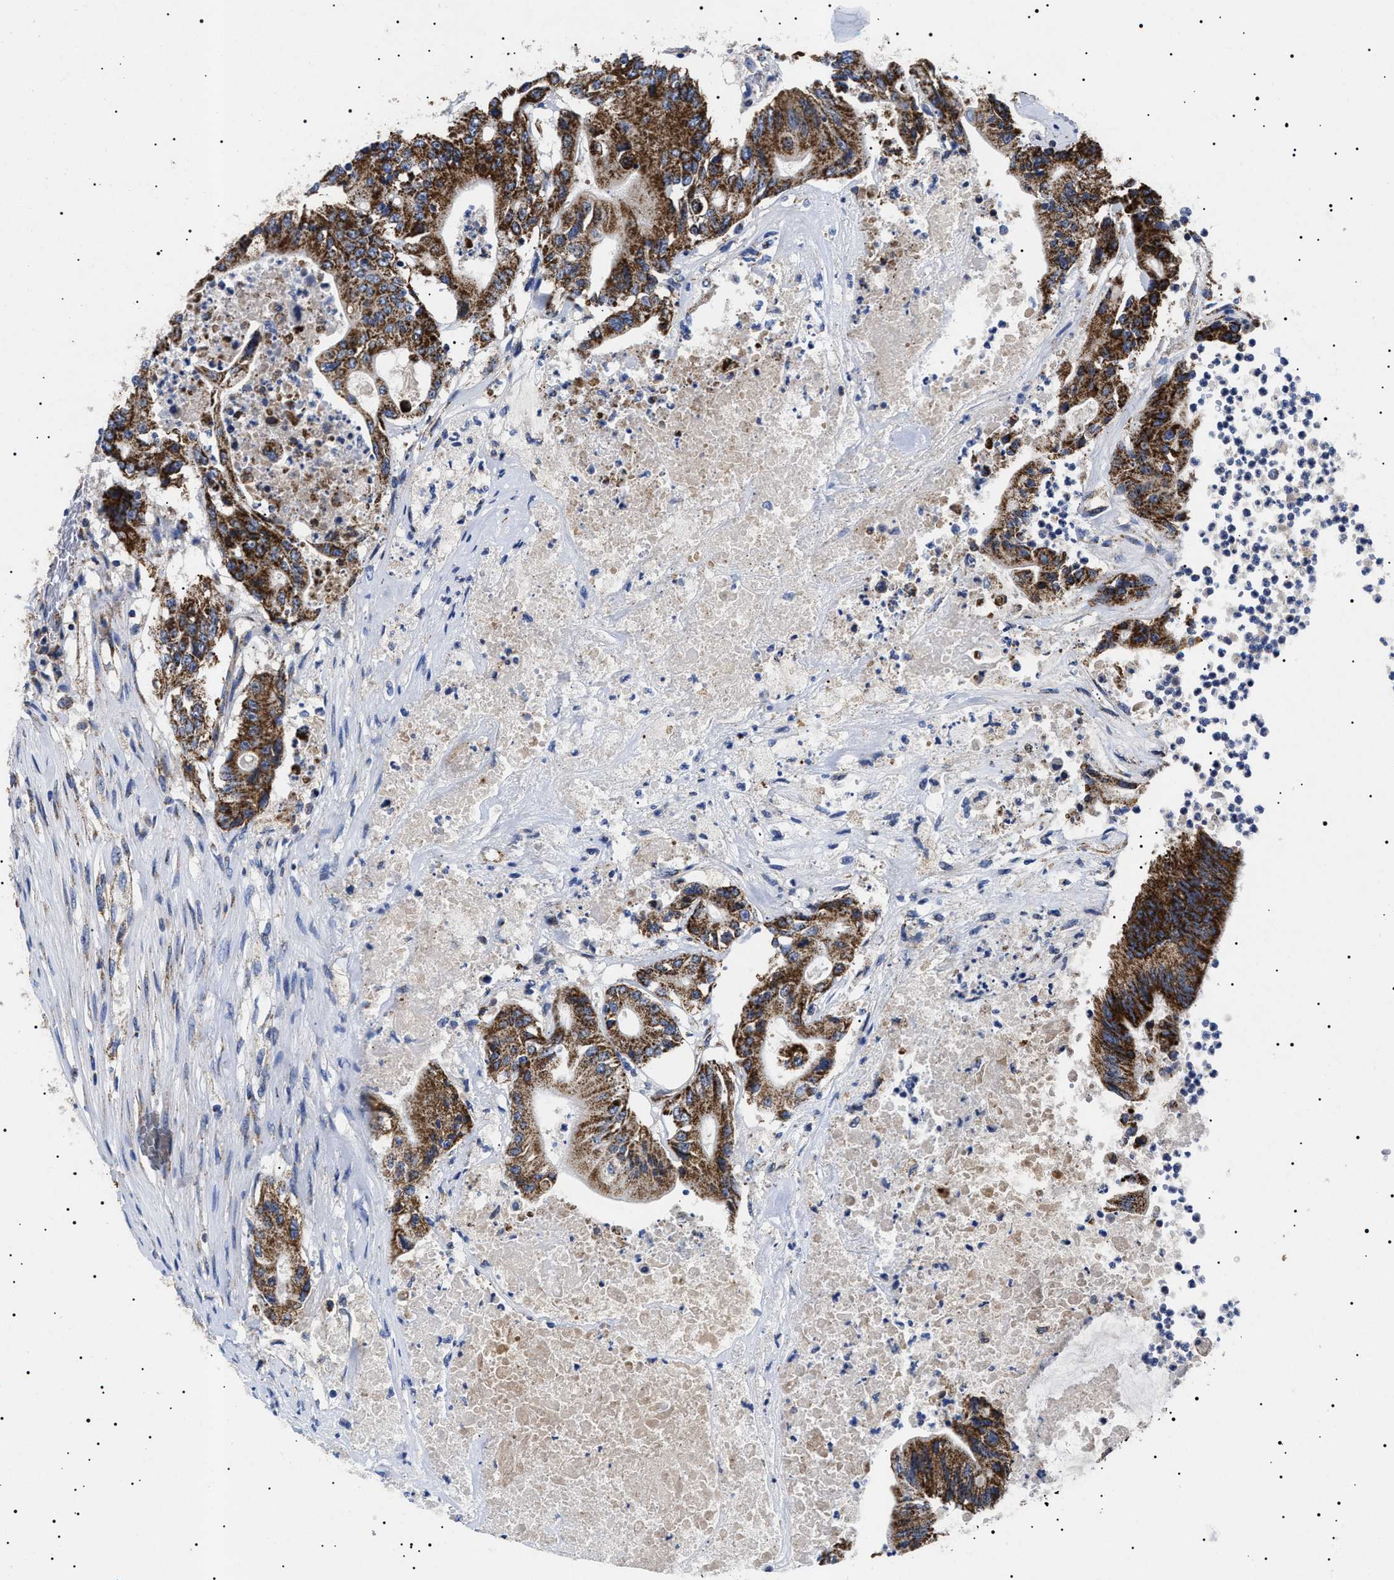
{"staining": {"intensity": "strong", "quantity": ">75%", "location": "cytoplasmic/membranous"}, "tissue": "colorectal cancer", "cell_type": "Tumor cells", "image_type": "cancer", "snomed": [{"axis": "morphology", "description": "Adenocarcinoma, NOS"}, {"axis": "topography", "description": "Colon"}], "caption": "Colorectal adenocarcinoma stained for a protein (brown) demonstrates strong cytoplasmic/membranous positive expression in approximately >75% of tumor cells.", "gene": "CHRDL2", "patient": {"sex": "female", "age": 77}}